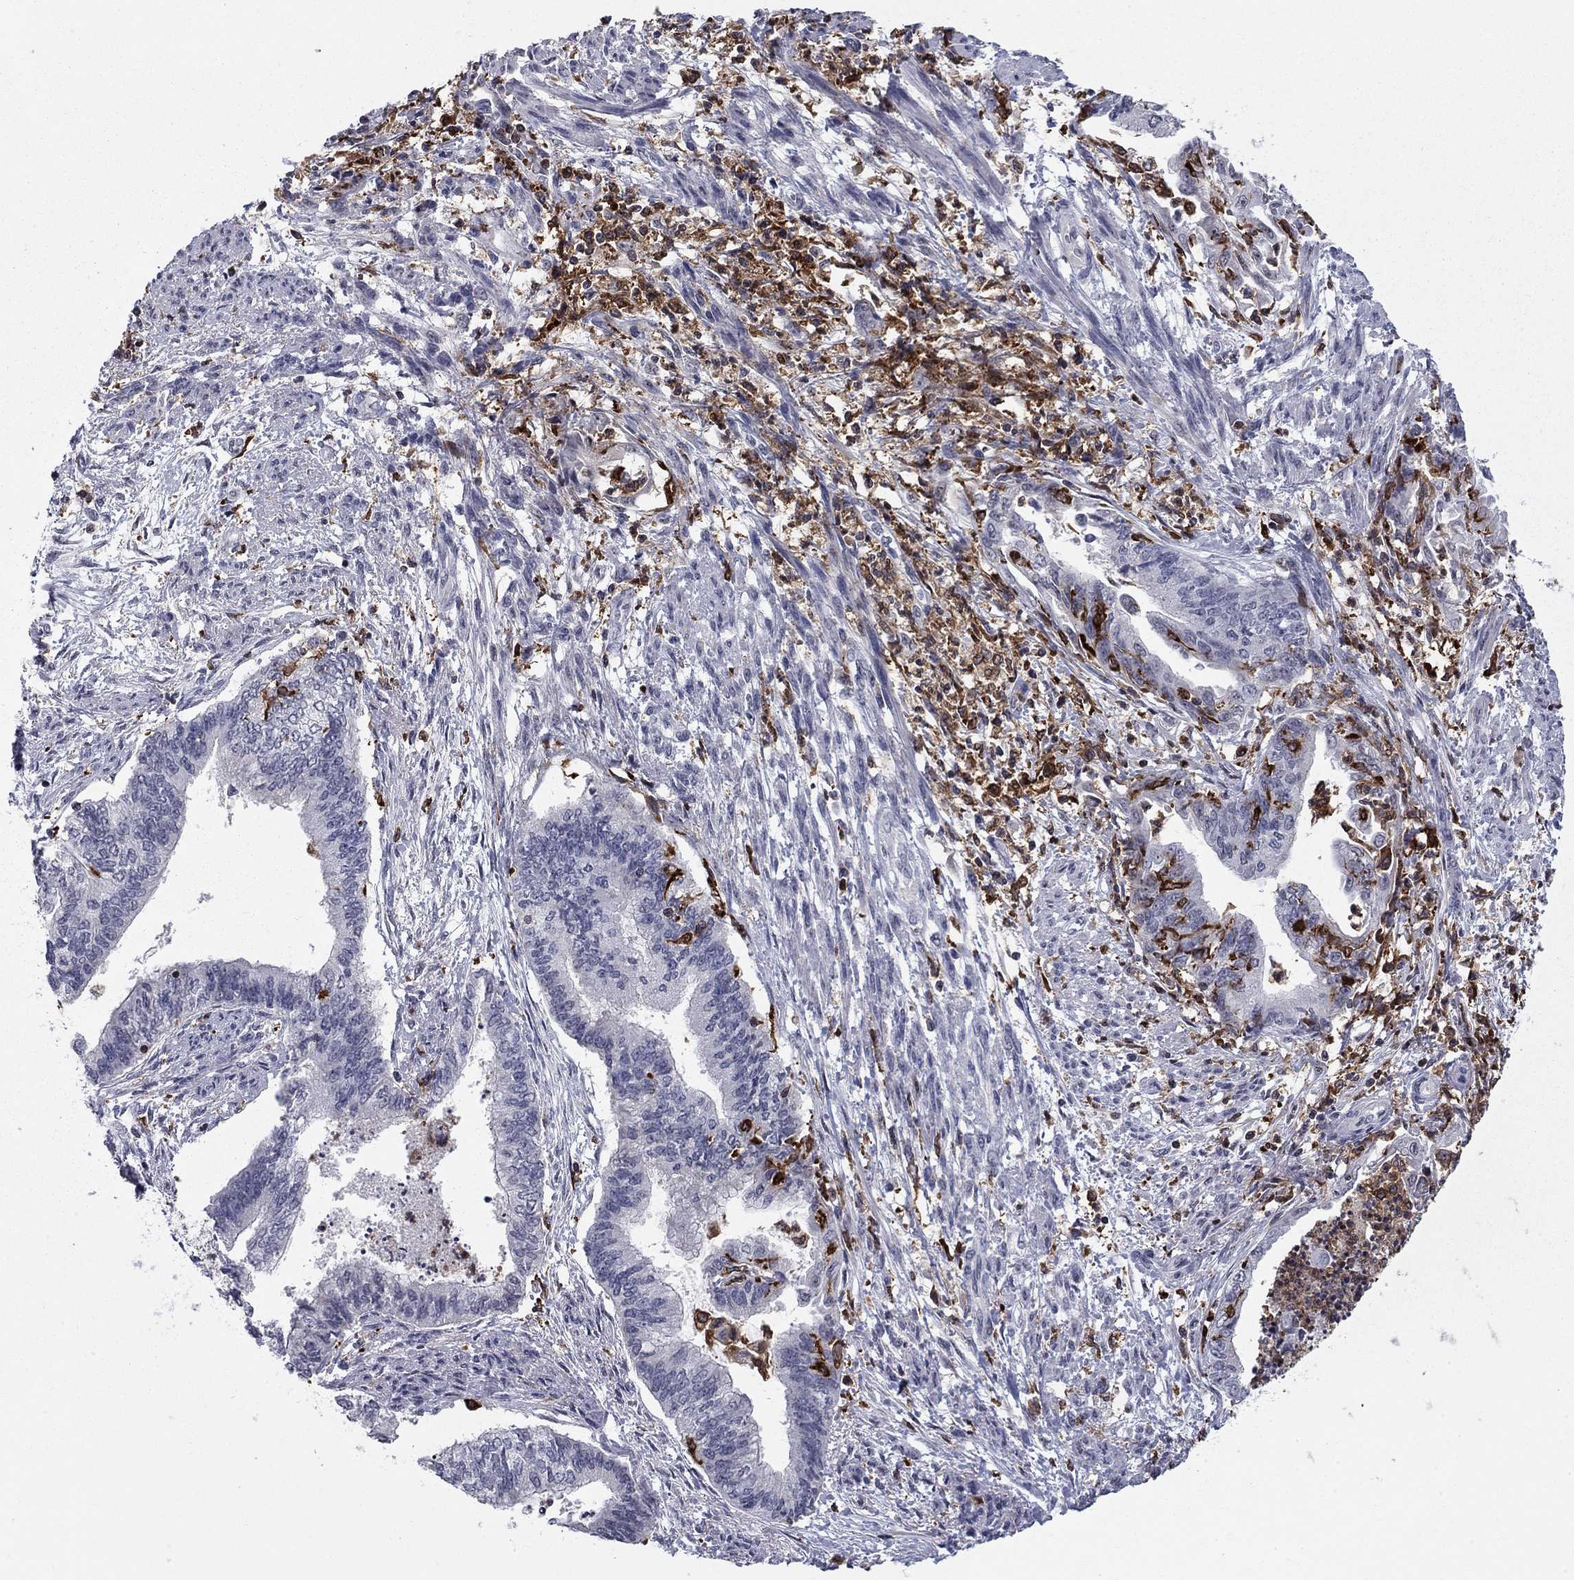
{"staining": {"intensity": "negative", "quantity": "none", "location": "none"}, "tissue": "endometrial cancer", "cell_type": "Tumor cells", "image_type": "cancer", "snomed": [{"axis": "morphology", "description": "Adenocarcinoma, NOS"}, {"axis": "topography", "description": "Endometrium"}], "caption": "DAB immunohistochemical staining of adenocarcinoma (endometrial) reveals no significant staining in tumor cells. The staining was performed using DAB to visualize the protein expression in brown, while the nuclei were stained in blue with hematoxylin (Magnification: 20x).", "gene": "PLCB2", "patient": {"sex": "female", "age": 65}}